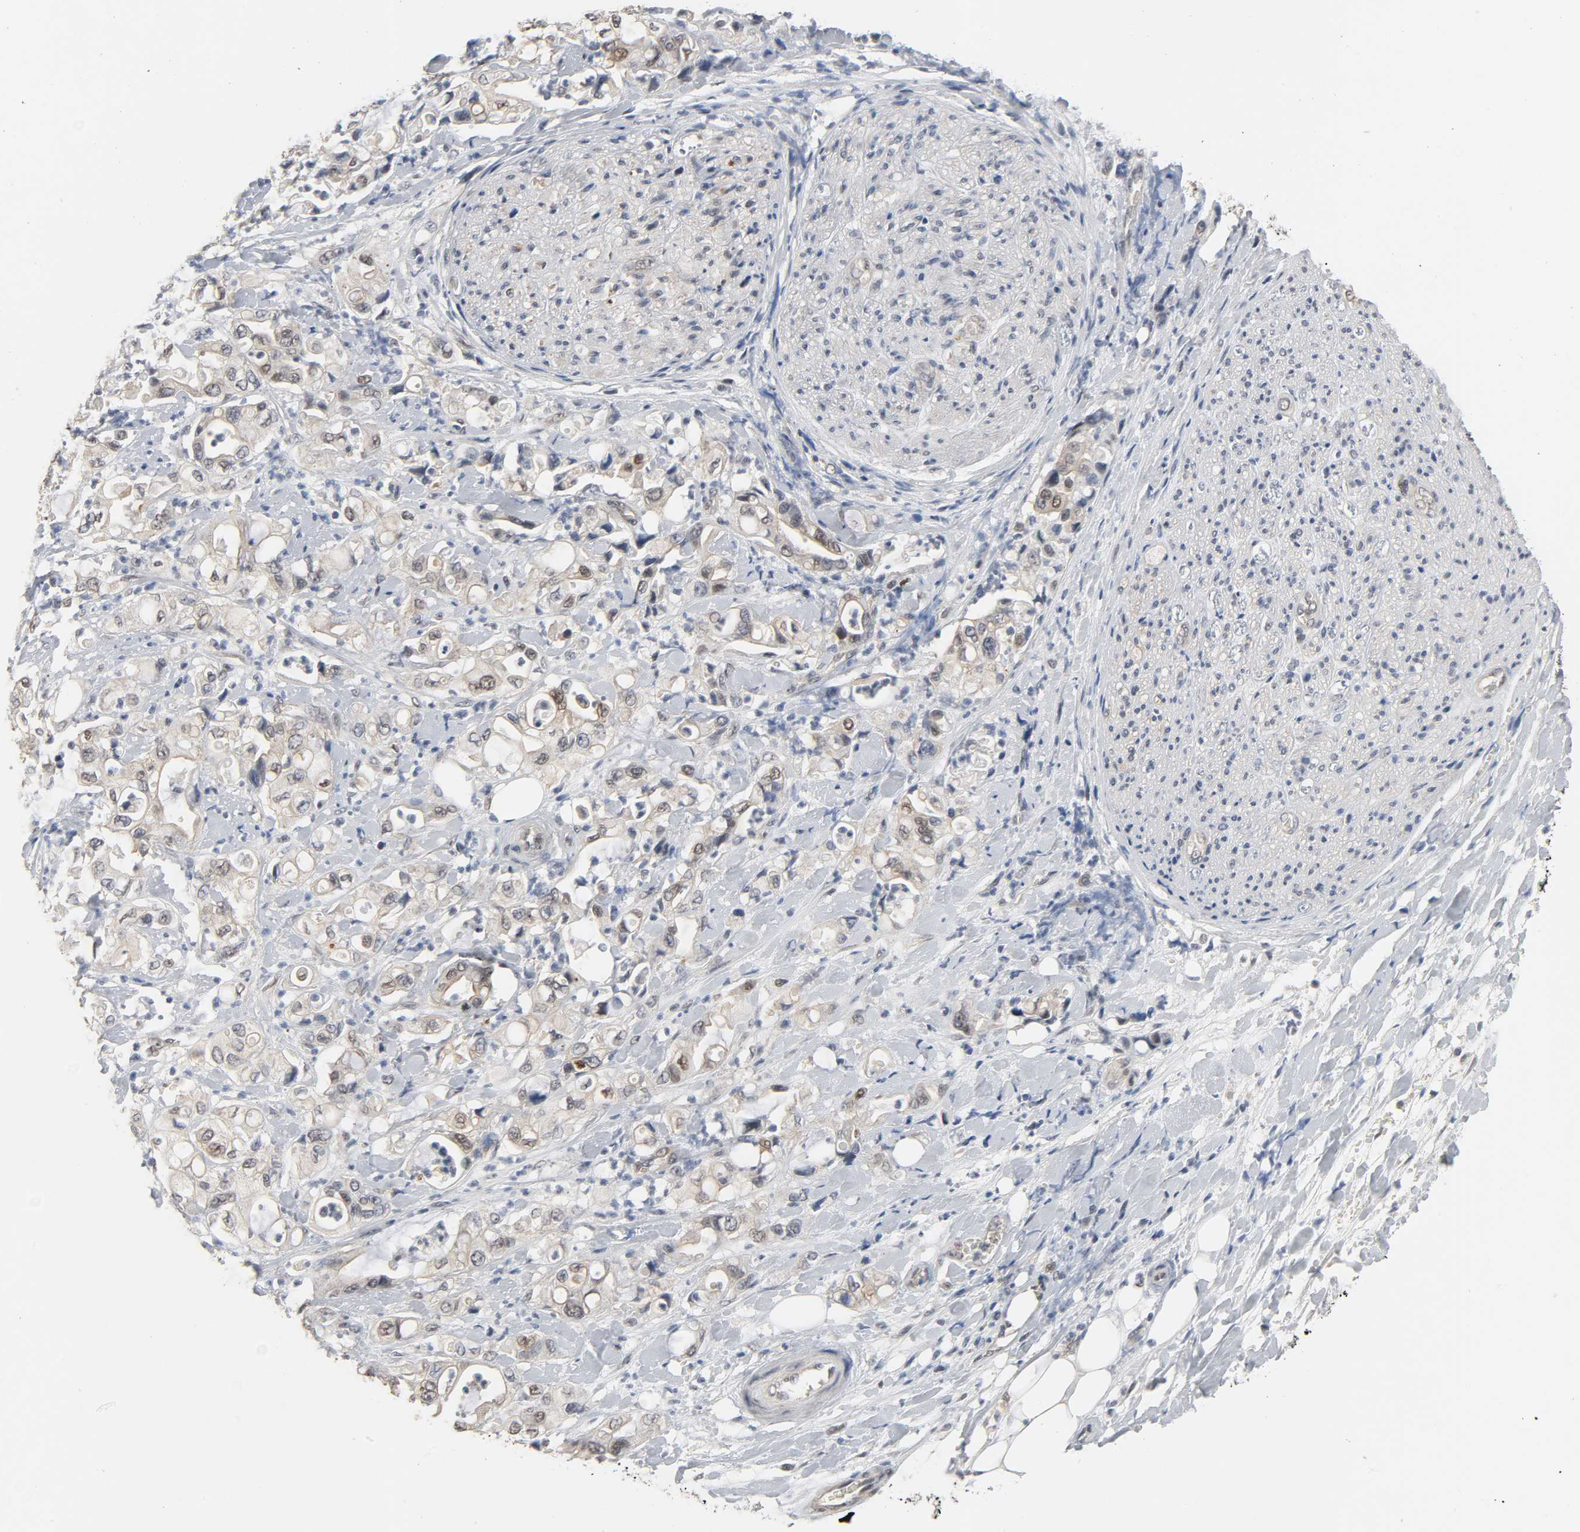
{"staining": {"intensity": "weak", "quantity": "<25%", "location": "cytoplasmic/membranous"}, "tissue": "pancreatic cancer", "cell_type": "Tumor cells", "image_type": "cancer", "snomed": [{"axis": "morphology", "description": "Adenocarcinoma, NOS"}, {"axis": "topography", "description": "Pancreas"}], "caption": "Image shows no significant protein expression in tumor cells of pancreatic cancer.", "gene": "ACSS2", "patient": {"sex": "male", "age": 70}}